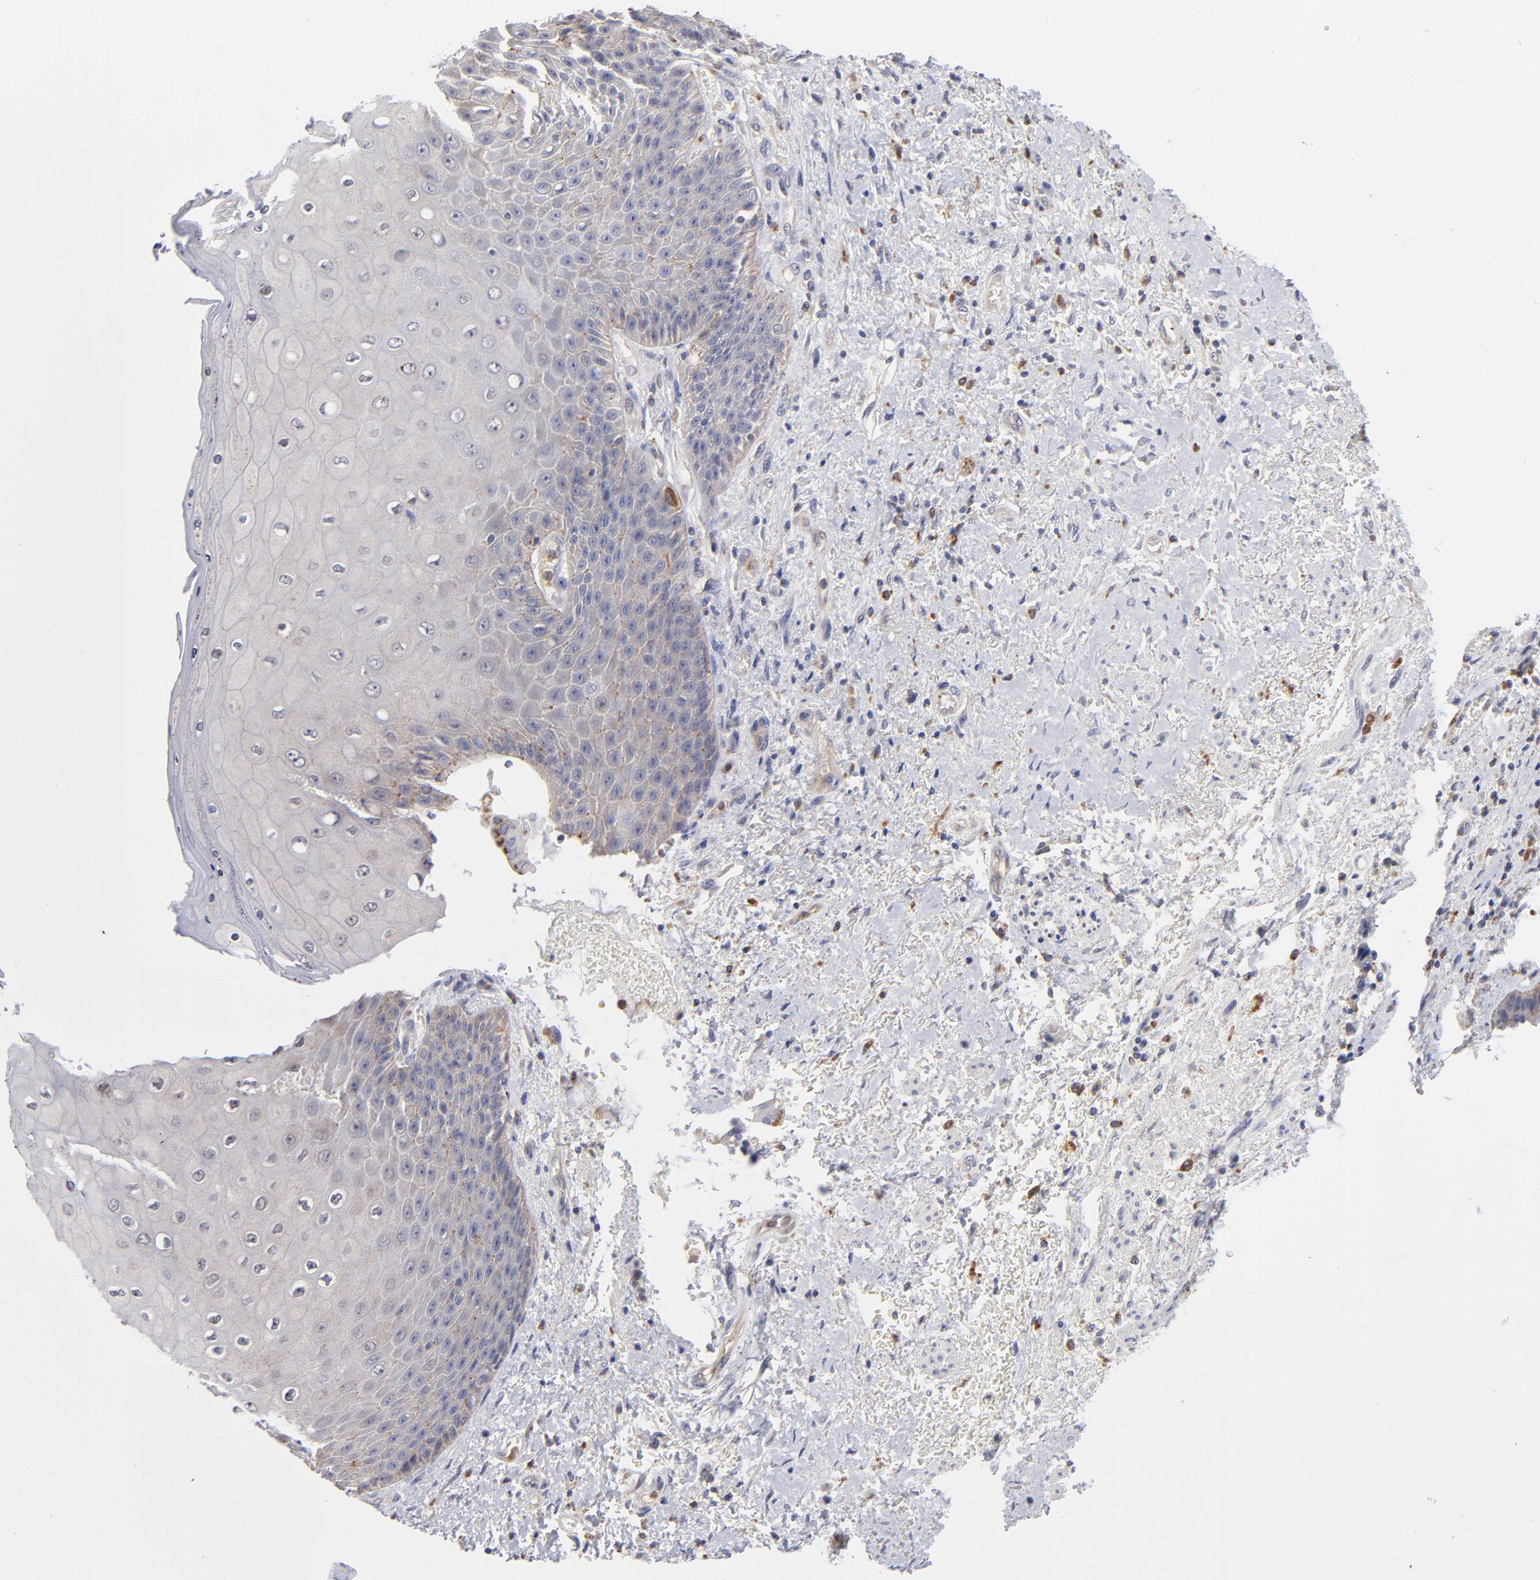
{"staining": {"intensity": "weak", "quantity": ">75%", "location": "cytoplasmic/membranous"}, "tissue": "skin", "cell_type": "Epidermal cells", "image_type": "normal", "snomed": [{"axis": "morphology", "description": "Normal tissue, NOS"}, {"axis": "topography", "description": "Anal"}], "caption": "IHC (DAB (3,3'-diaminobenzidine)) staining of unremarkable skin shows weak cytoplasmic/membranous protein expression in about >75% of epidermal cells.", "gene": "RRAGA", "patient": {"sex": "female", "age": 46}}